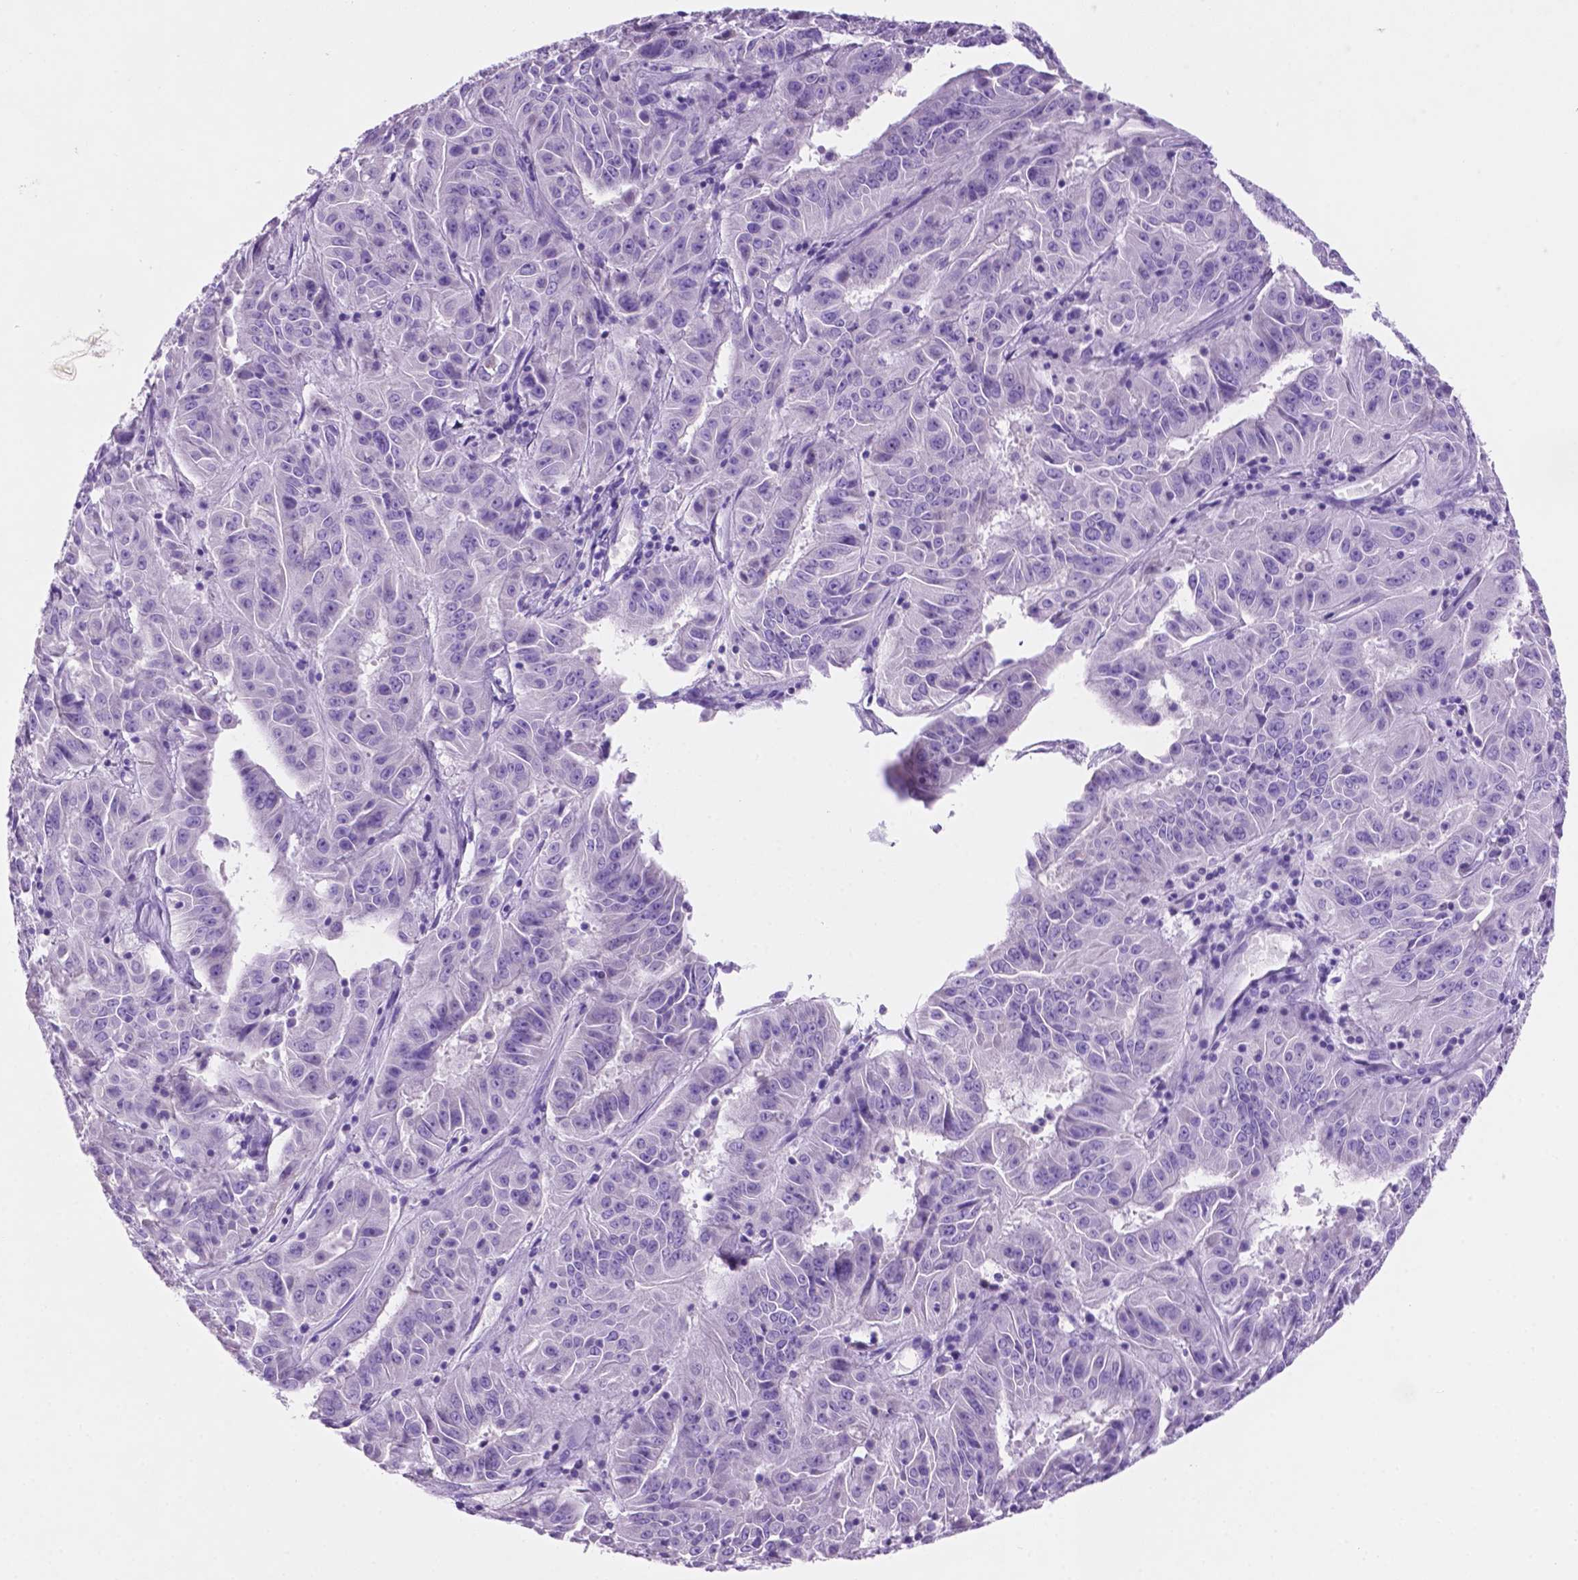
{"staining": {"intensity": "negative", "quantity": "none", "location": "none"}, "tissue": "pancreatic cancer", "cell_type": "Tumor cells", "image_type": "cancer", "snomed": [{"axis": "morphology", "description": "Adenocarcinoma, NOS"}, {"axis": "topography", "description": "Pancreas"}], "caption": "Tumor cells show no significant expression in pancreatic cancer.", "gene": "POU4F1", "patient": {"sex": "male", "age": 63}}